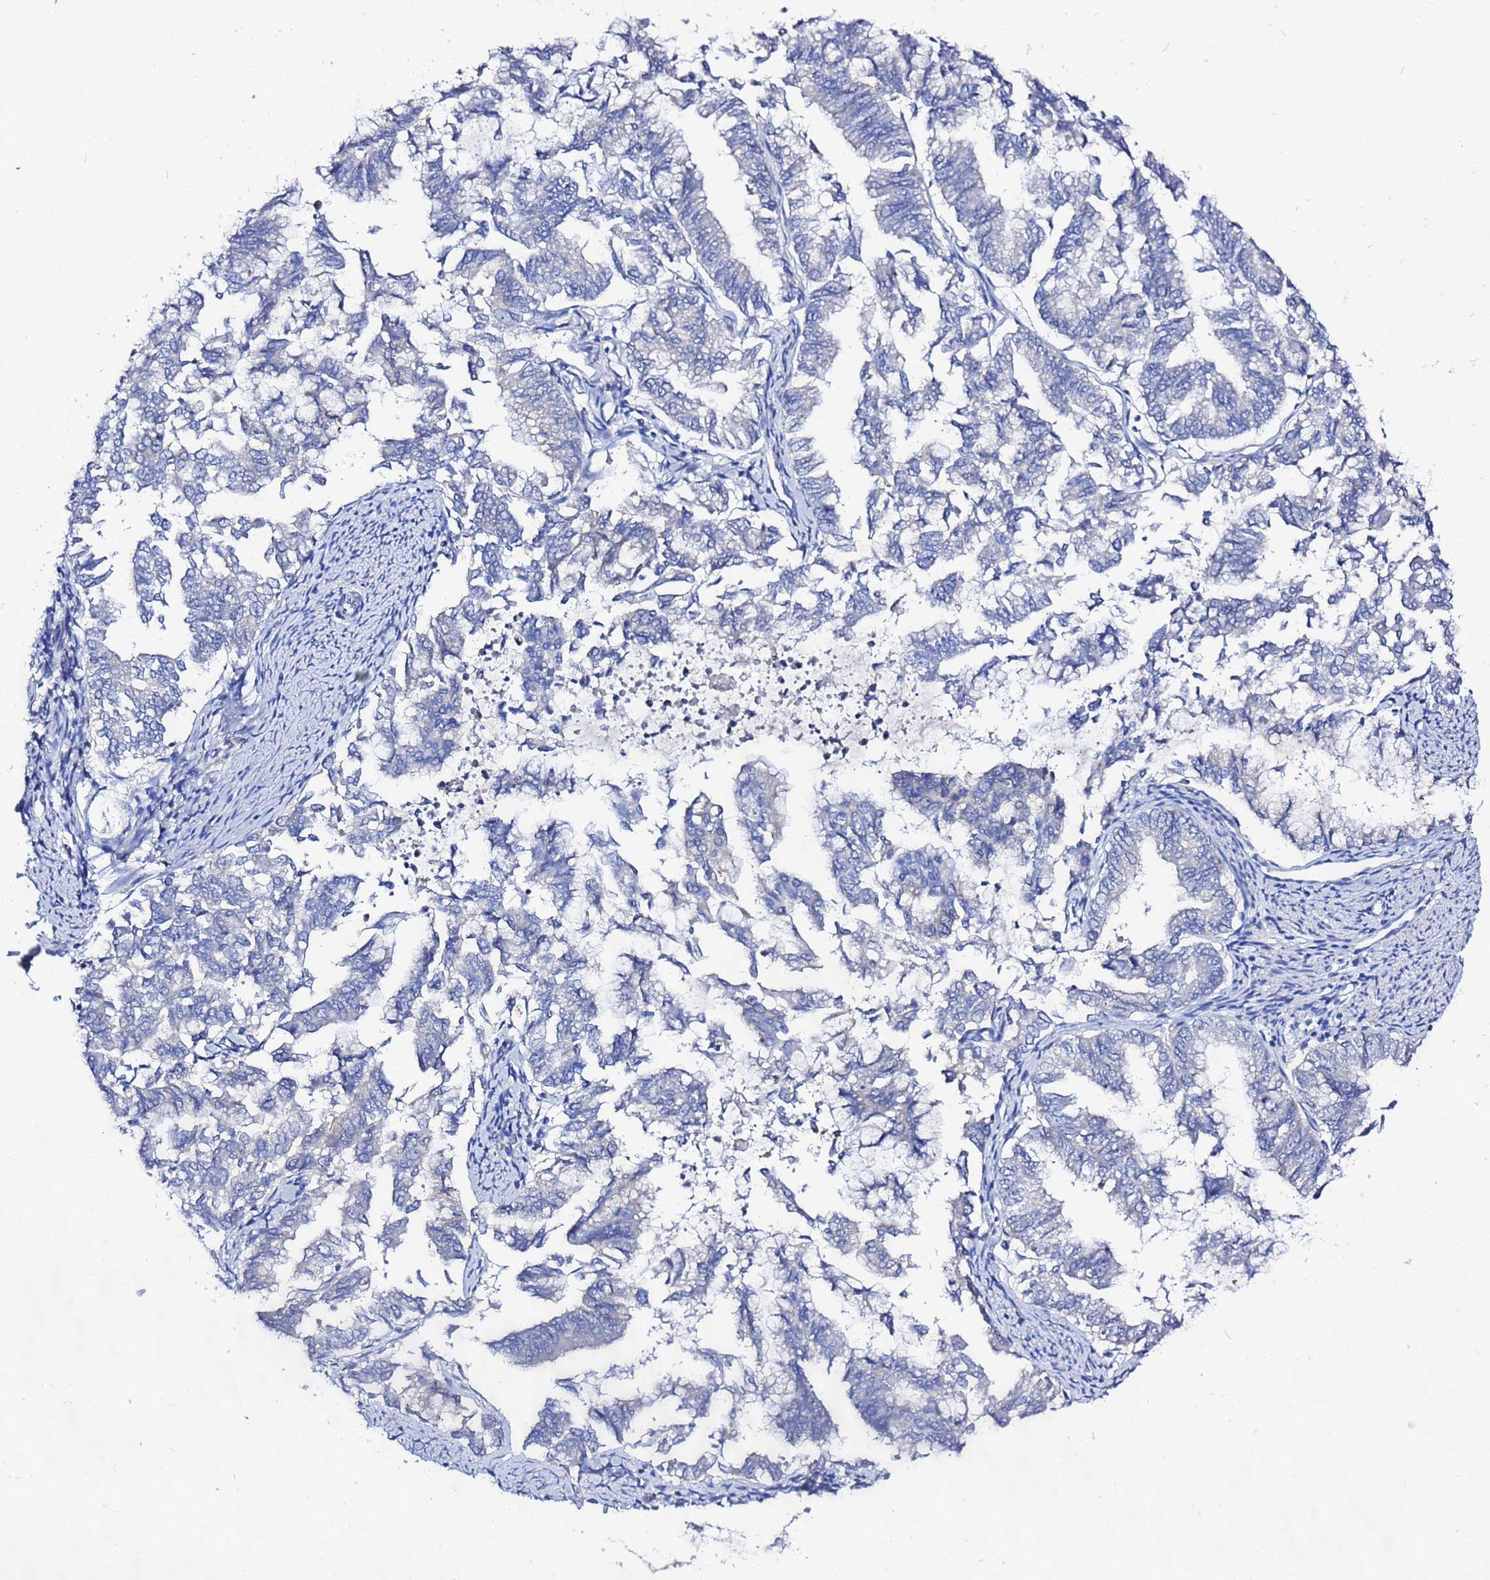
{"staining": {"intensity": "negative", "quantity": "none", "location": "none"}, "tissue": "endometrial cancer", "cell_type": "Tumor cells", "image_type": "cancer", "snomed": [{"axis": "morphology", "description": "Adenocarcinoma, NOS"}, {"axis": "topography", "description": "Endometrium"}], "caption": "Immunohistochemistry (IHC) of adenocarcinoma (endometrial) shows no expression in tumor cells.", "gene": "FAHD2A", "patient": {"sex": "female", "age": 79}}